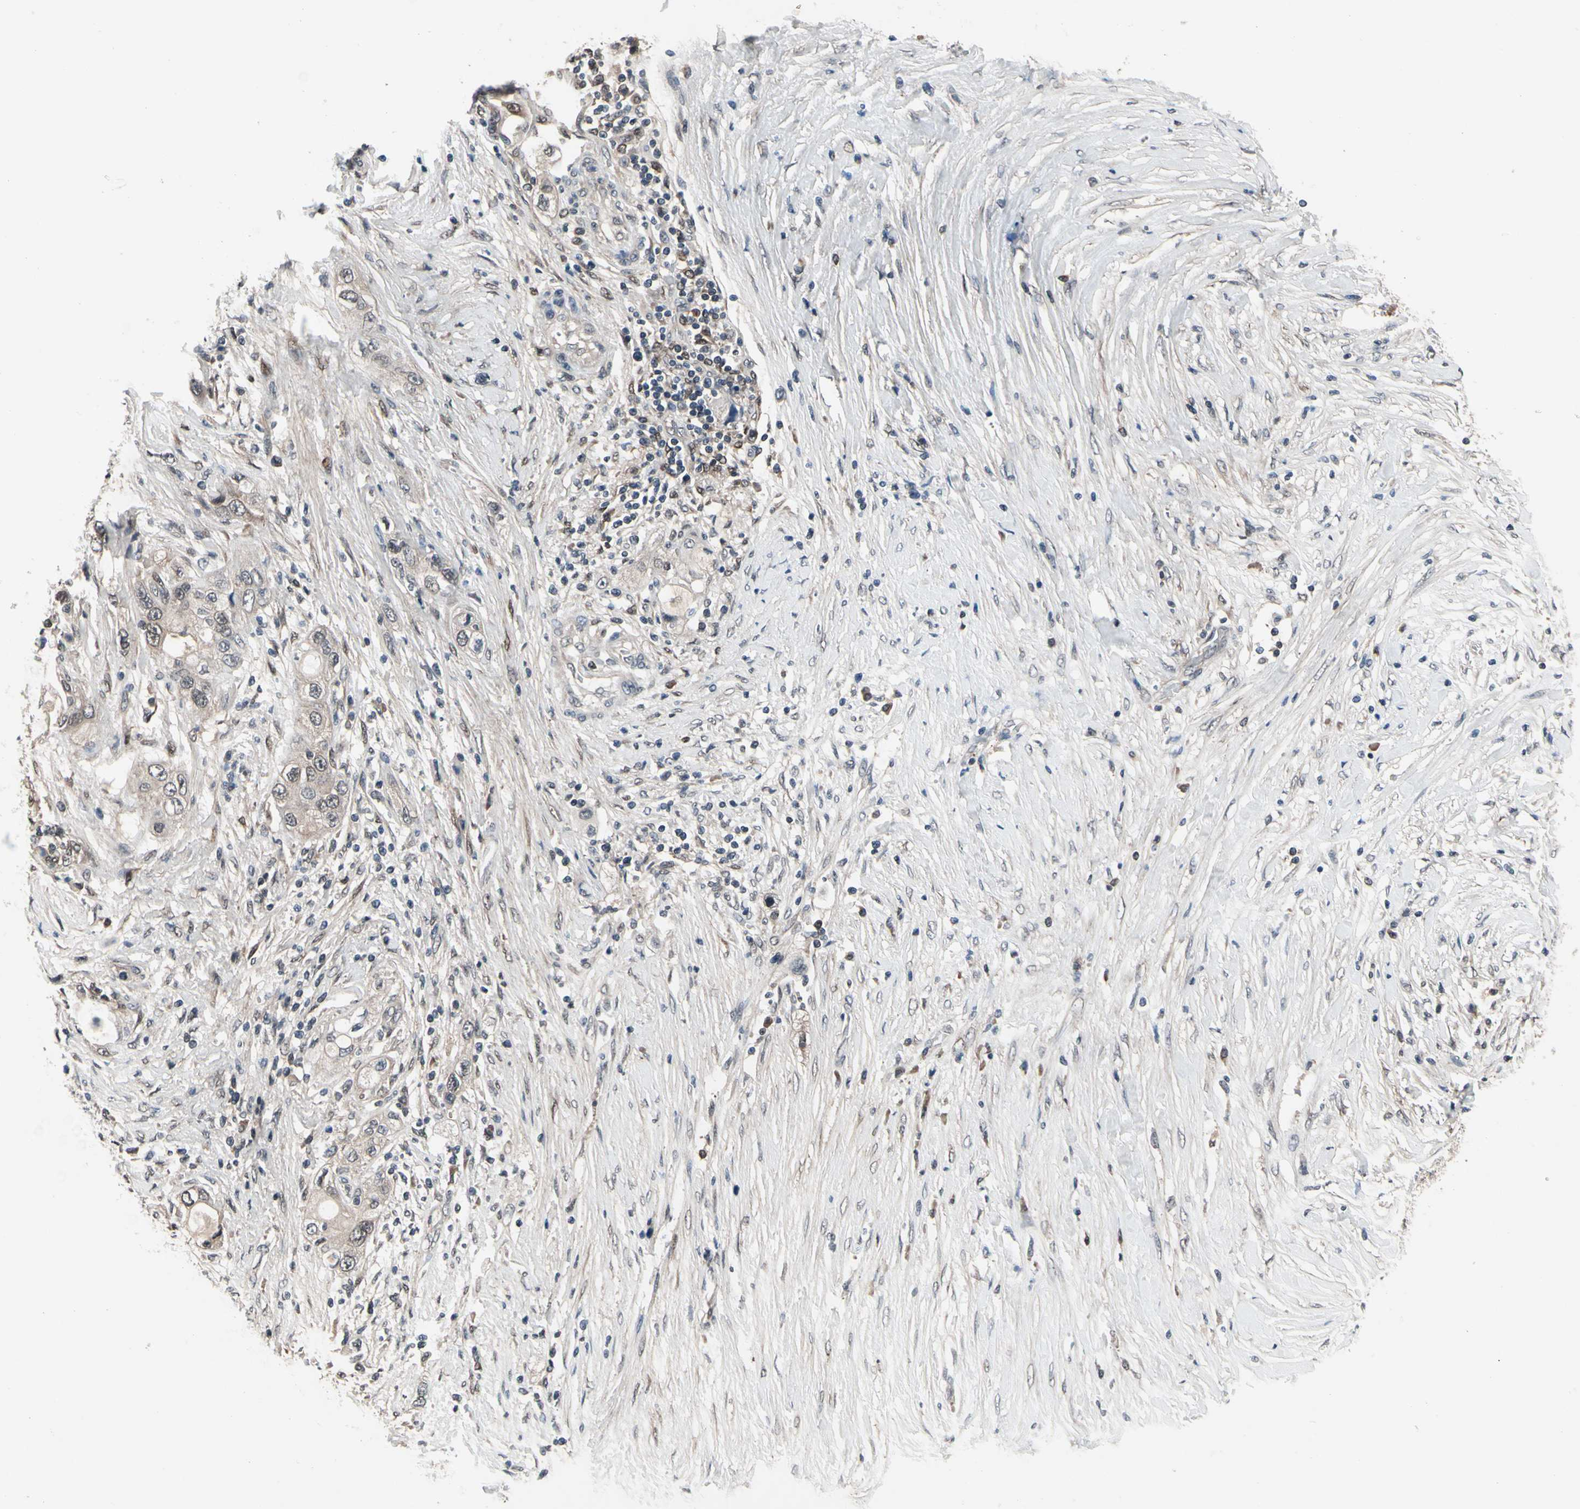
{"staining": {"intensity": "weak", "quantity": "<25%", "location": "cytoplasmic/membranous"}, "tissue": "pancreatic cancer", "cell_type": "Tumor cells", "image_type": "cancer", "snomed": [{"axis": "morphology", "description": "Adenocarcinoma, NOS"}, {"axis": "topography", "description": "Pancreas"}], "caption": "IHC image of neoplastic tissue: adenocarcinoma (pancreatic) stained with DAB displays no significant protein expression in tumor cells. (Stains: DAB (3,3'-diaminobenzidine) immunohistochemistry with hematoxylin counter stain, Microscopy: brightfield microscopy at high magnification).", "gene": "PRDX6", "patient": {"sex": "female", "age": 70}}